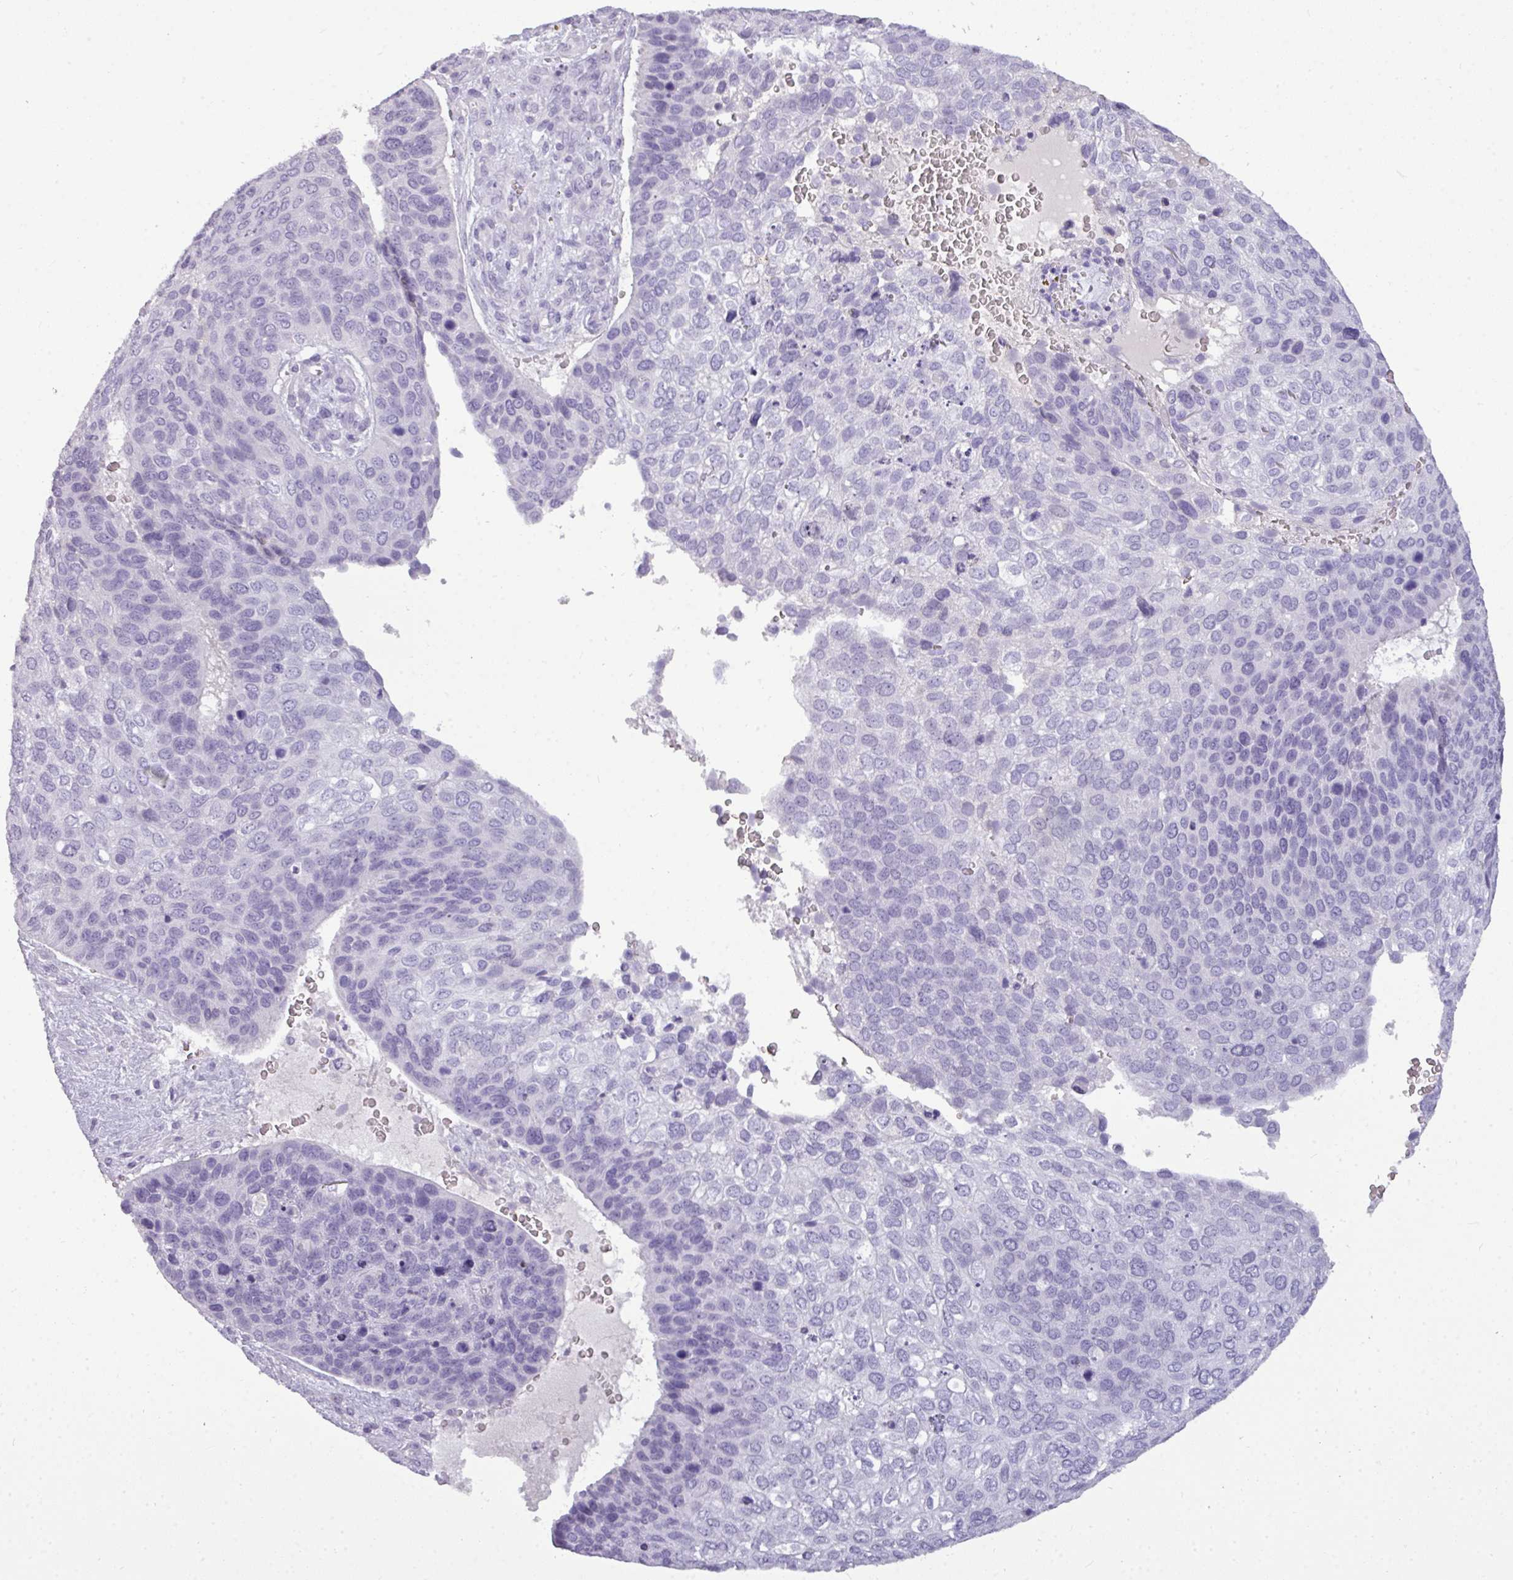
{"staining": {"intensity": "negative", "quantity": "none", "location": "none"}, "tissue": "skin cancer", "cell_type": "Tumor cells", "image_type": "cancer", "snomed": [{"axis": "morphology", "description": "Basal cell carcinoma"}, {"axis": "topography", "description": "Skin"}], "caption": "Immunohistochemistry micrograph of neoplastic tissue: human skin cancer (basal cell carcinoma) stained with DAB displays no significant protein expression in tumor cells.", "gene": "TMEM91", "patient": {"sex": "female", "age": 74}}